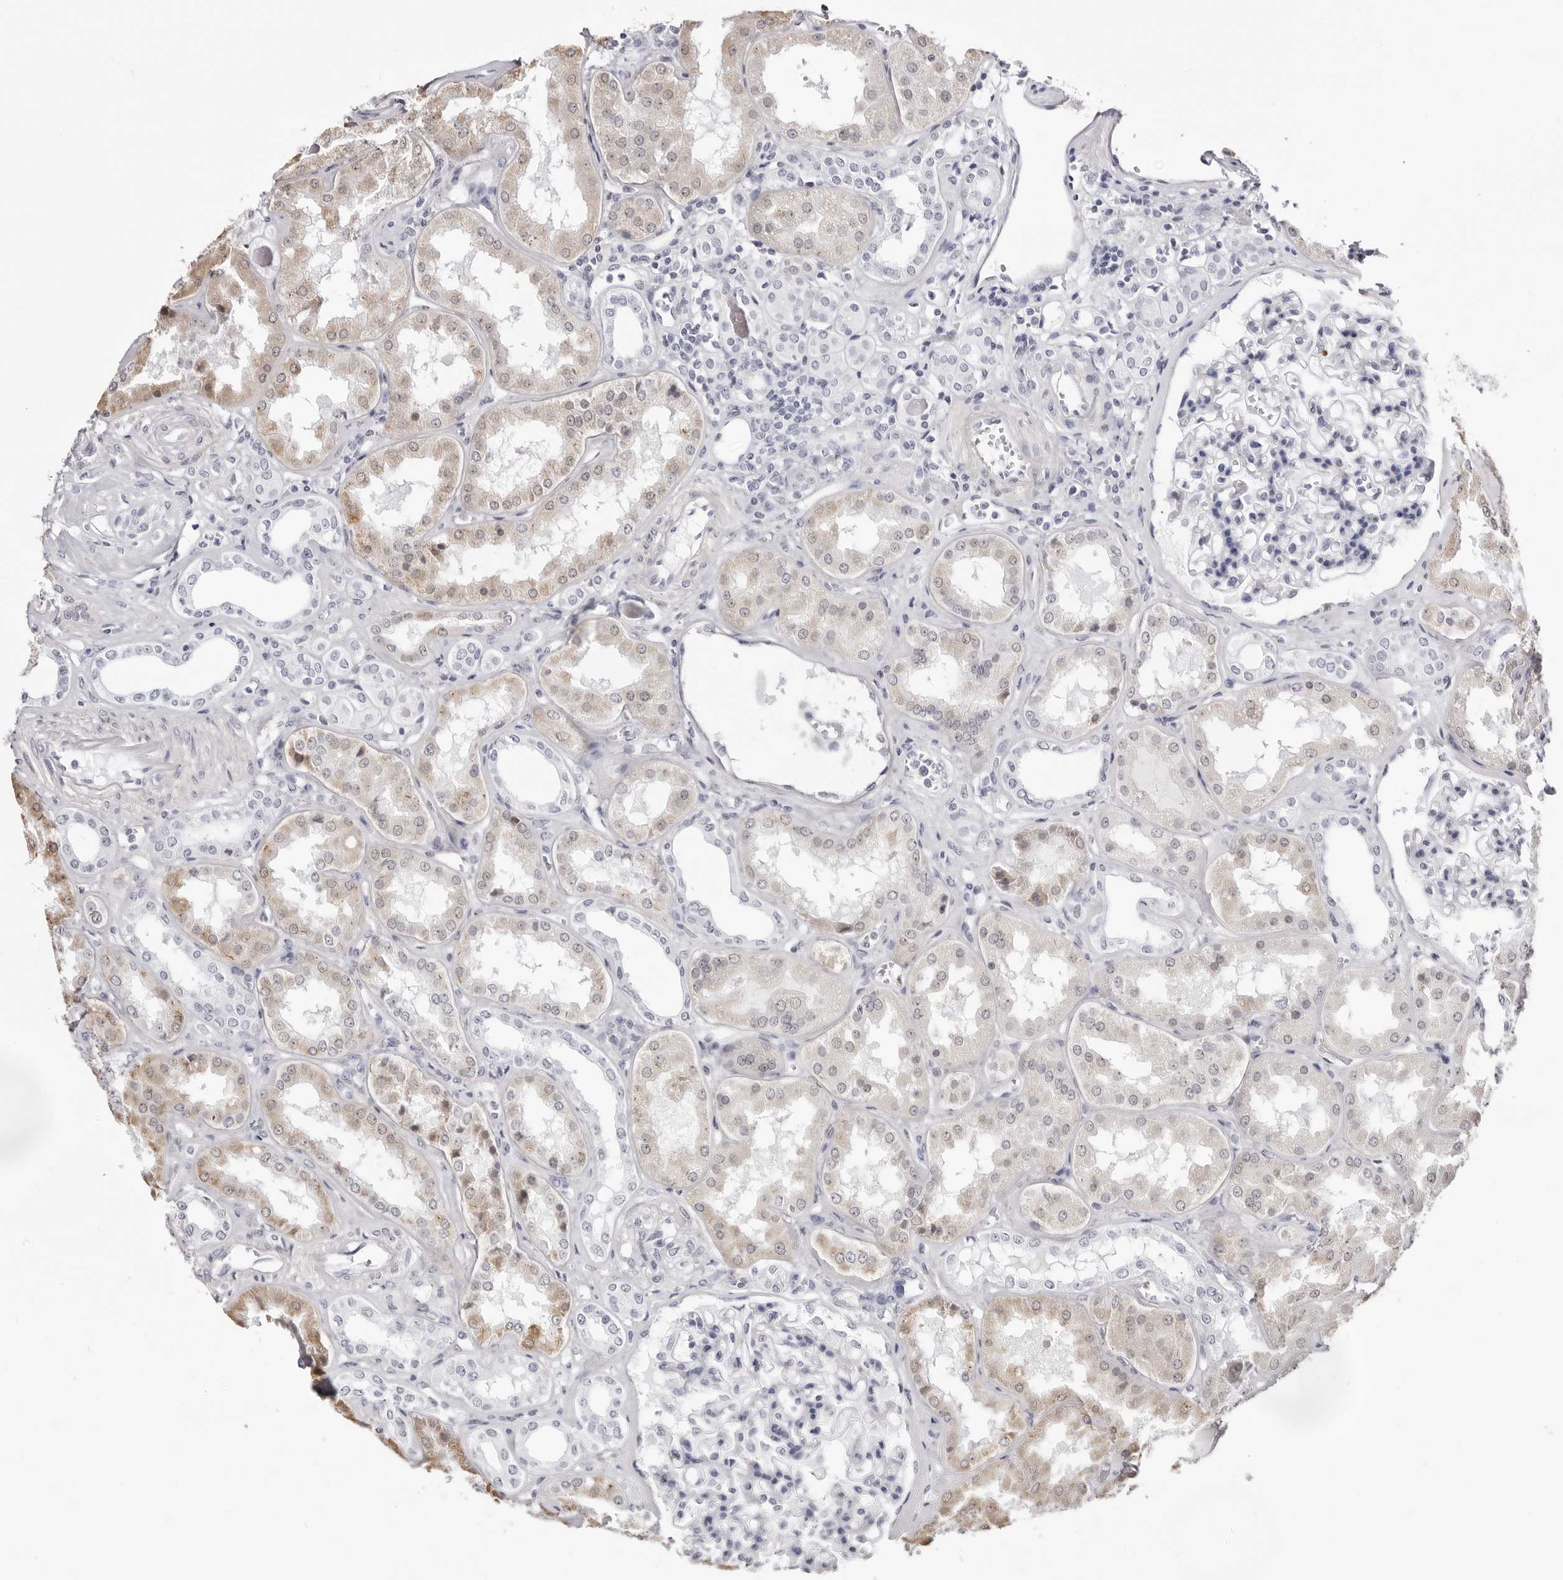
{"staining": {"intensity": "negative", "quantity": "none", "location": "none"}, "tissue": "kidney", "cell_type": "Cells in glomeruli", "image_type": "normal", "snomed": [{"axis": "morphology", "description": "Normal tissue, NOS"}, {"axis": "topography", "description": "Kidney"}], "caption": "Human kidney stained for a protein using immunohistochemistry reveals no expression in cells in glomeruli.", "gene": "INSL3", "patient": {"sex": "female", "age": 56}}